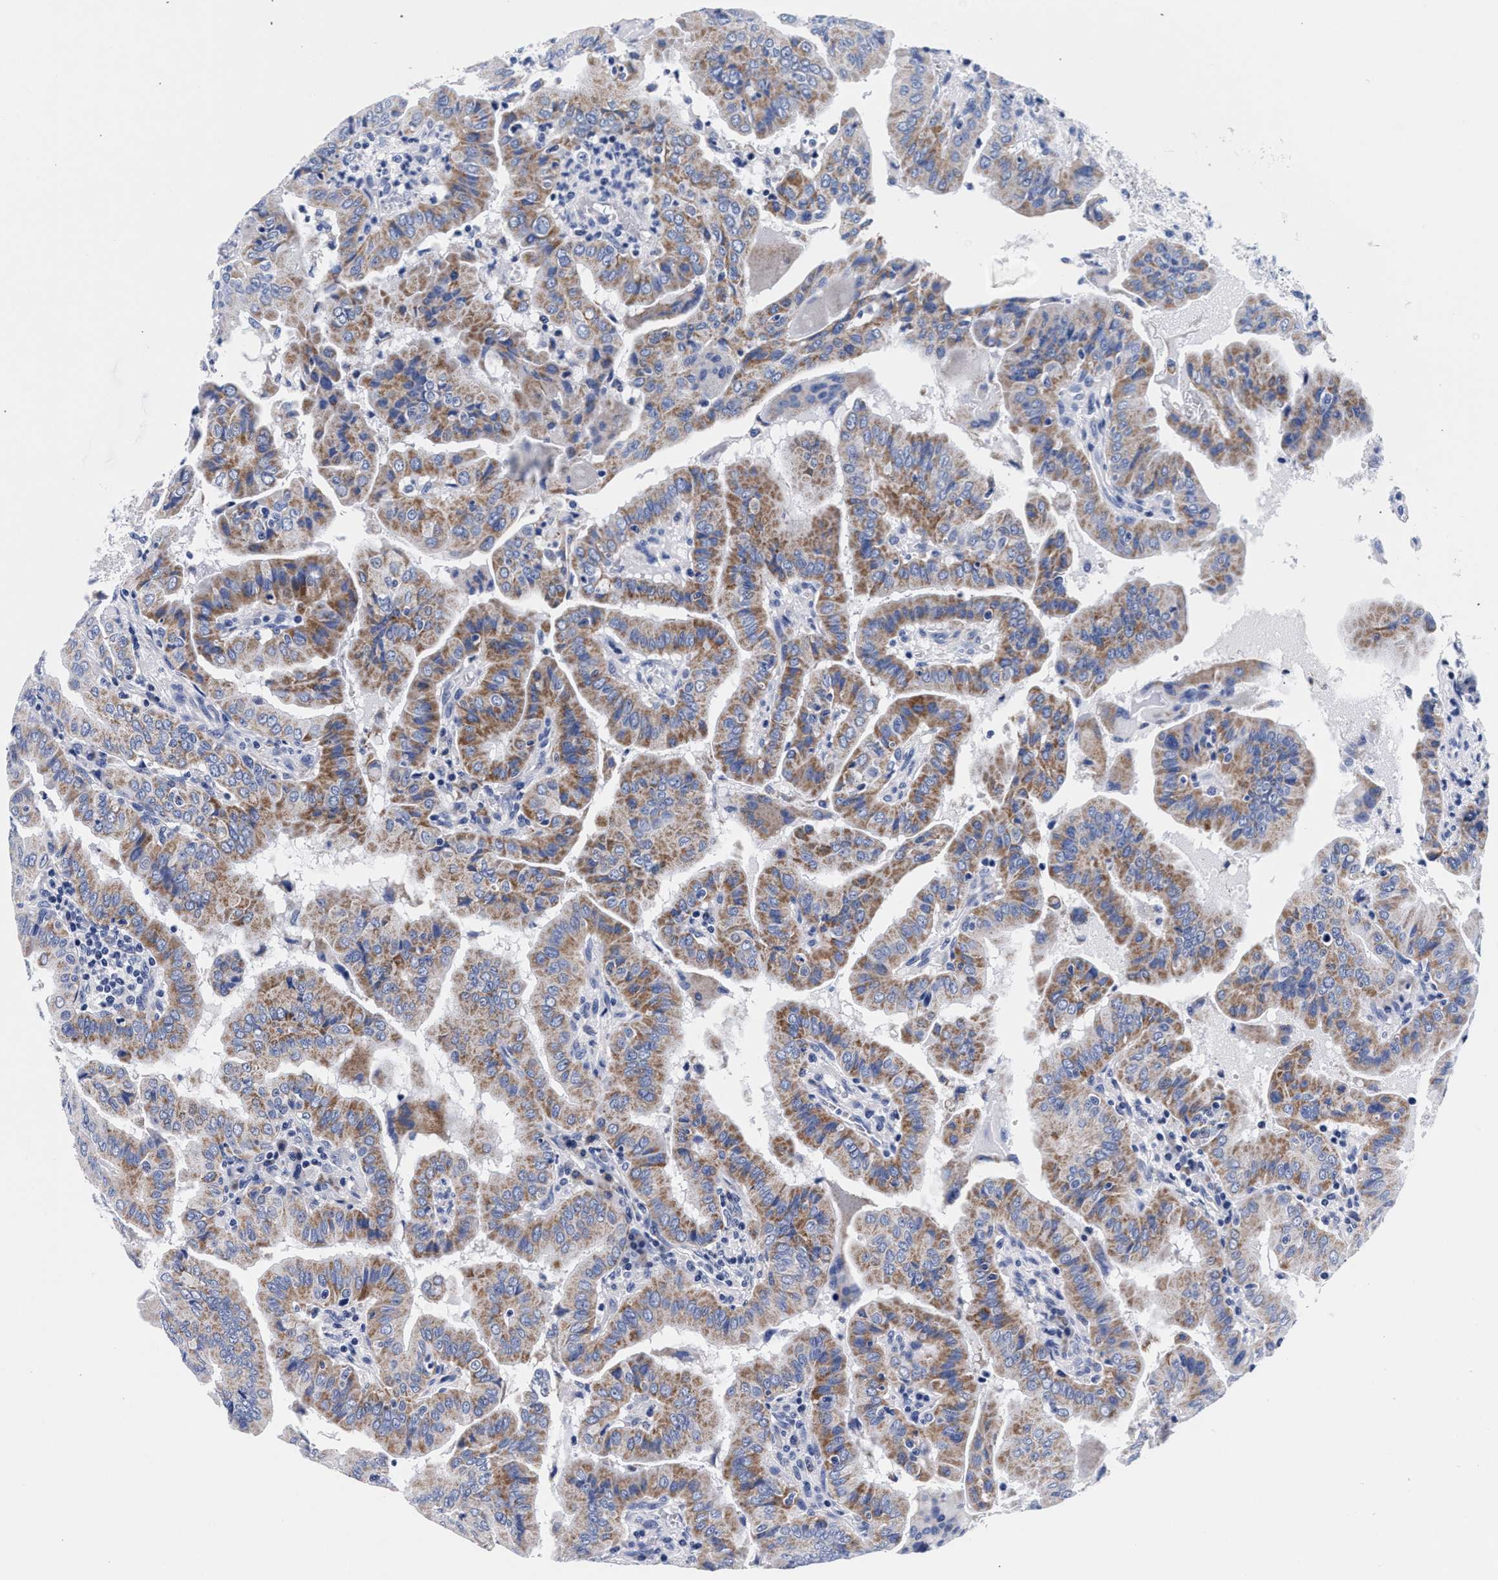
{"staining": {"intensity": "moderate", "quantity": ">75%", "location": "cytoplasmic/membranous"}, "tissue": "thyroid cancer", "cell_type": "Tumor cells", "image_type": "cancer", "snomed": [{"axis": "morphology", "description": "Papillary adenocarcinoma, NOS"}, {"axis": "topography", "description": "Thyroid gland"}], "caption": "Immunohistochemical staining of human thyroid cancer shows moderate cytoplasmic/membranous protein staining in approximately >75% of tumor cells.", "gene": "RAB3B", "patient": {"sex": "male", "age": 33}}